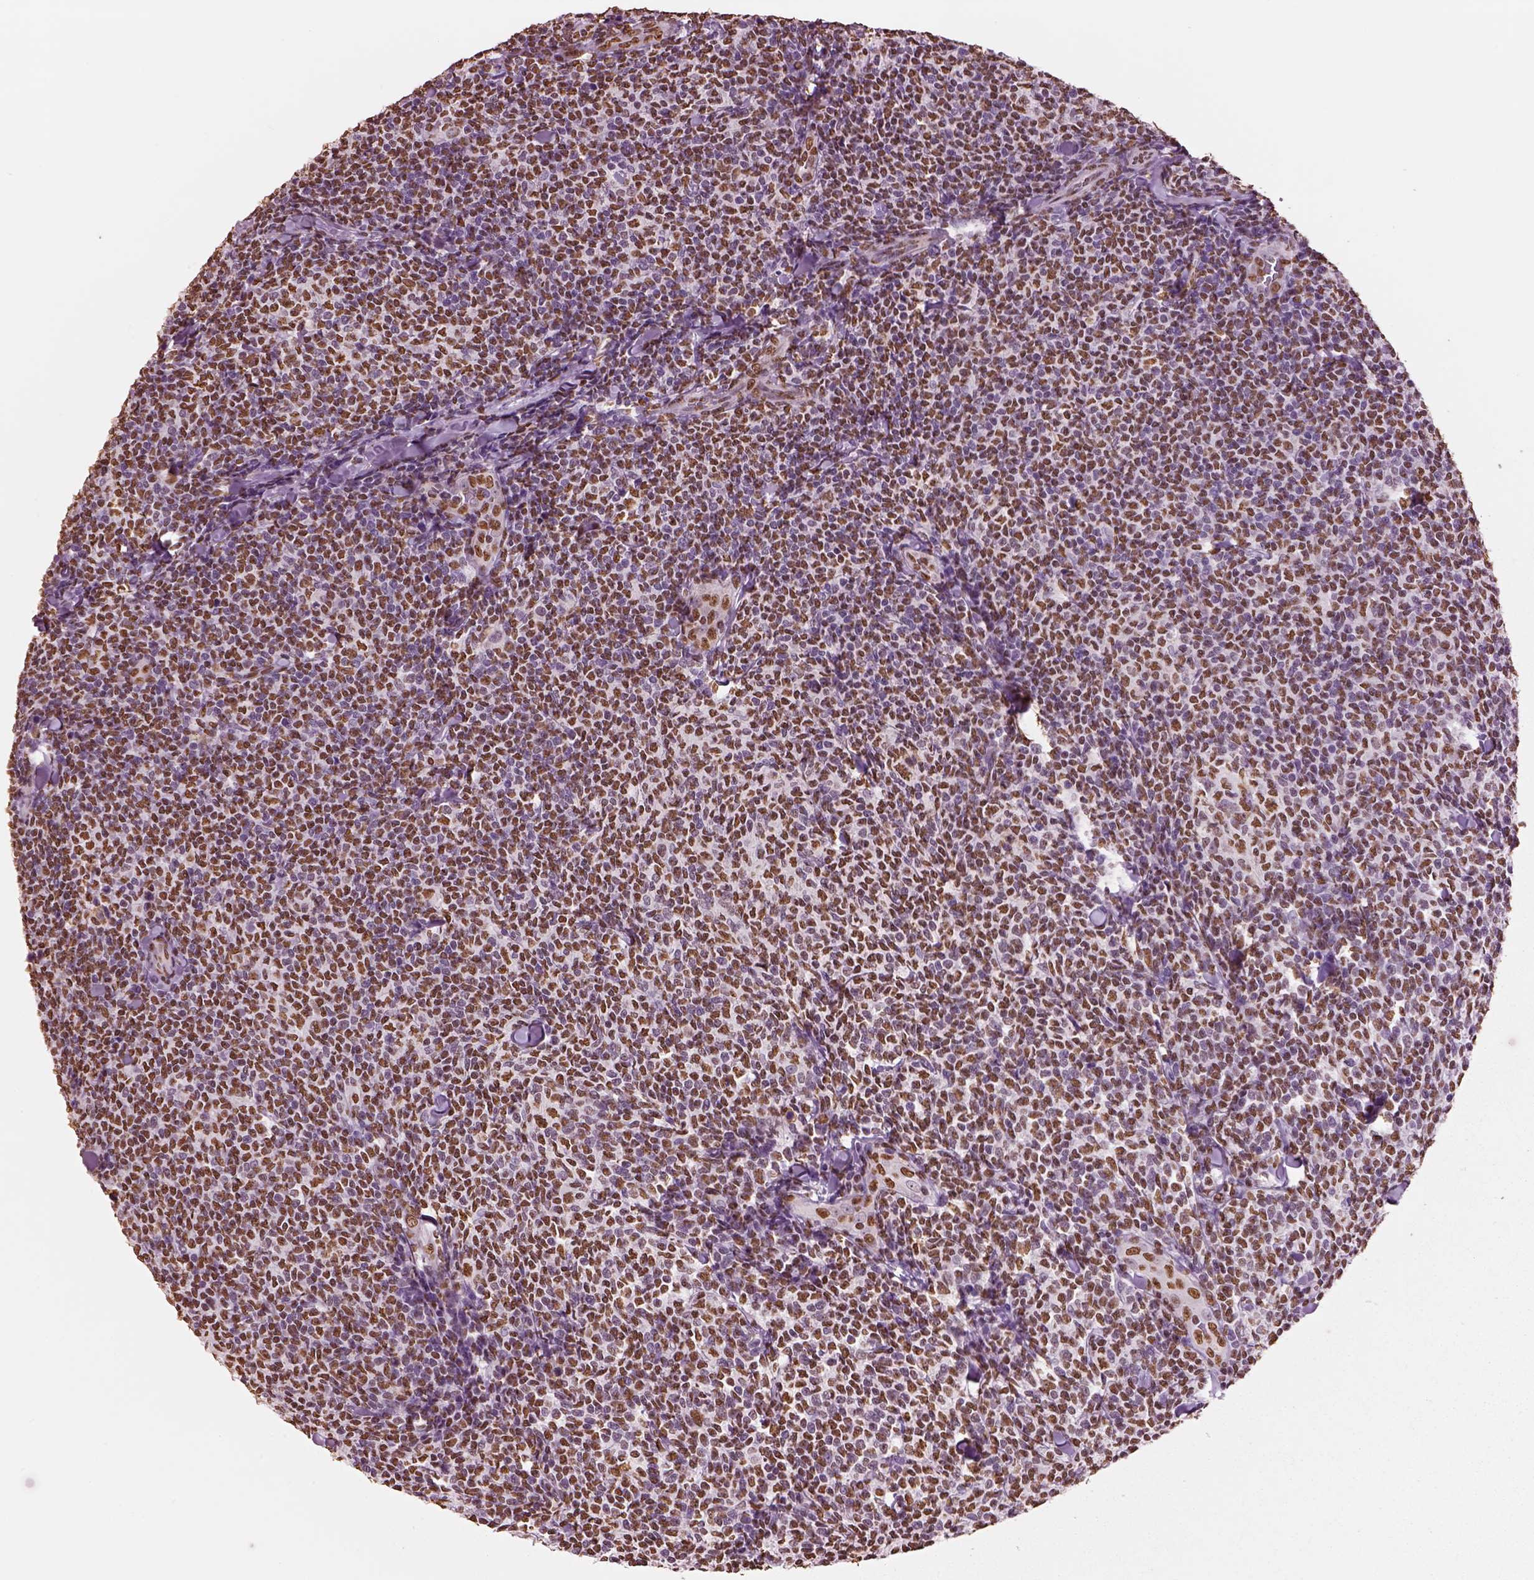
{"staining": {"intensity": "strong", "quantity": ">75%", "location": "nuclear"}, "tissue": "lymphoma", "cell_type": "Tumor cells", "image_type": "cancer", "snomed": [{"axis": "morphology", "description": "Malignant lymphoma, non-Hodgkin's type, Low grade"}, {"axis": "topography", "description": "Lymph node"}], "caption": "Protein expression analysis of lymphoma displays strong nuclear staining in about >75% of tumor cells.", "gene": "DDX3X", "patient": {"sex": "female", "age": 56}}